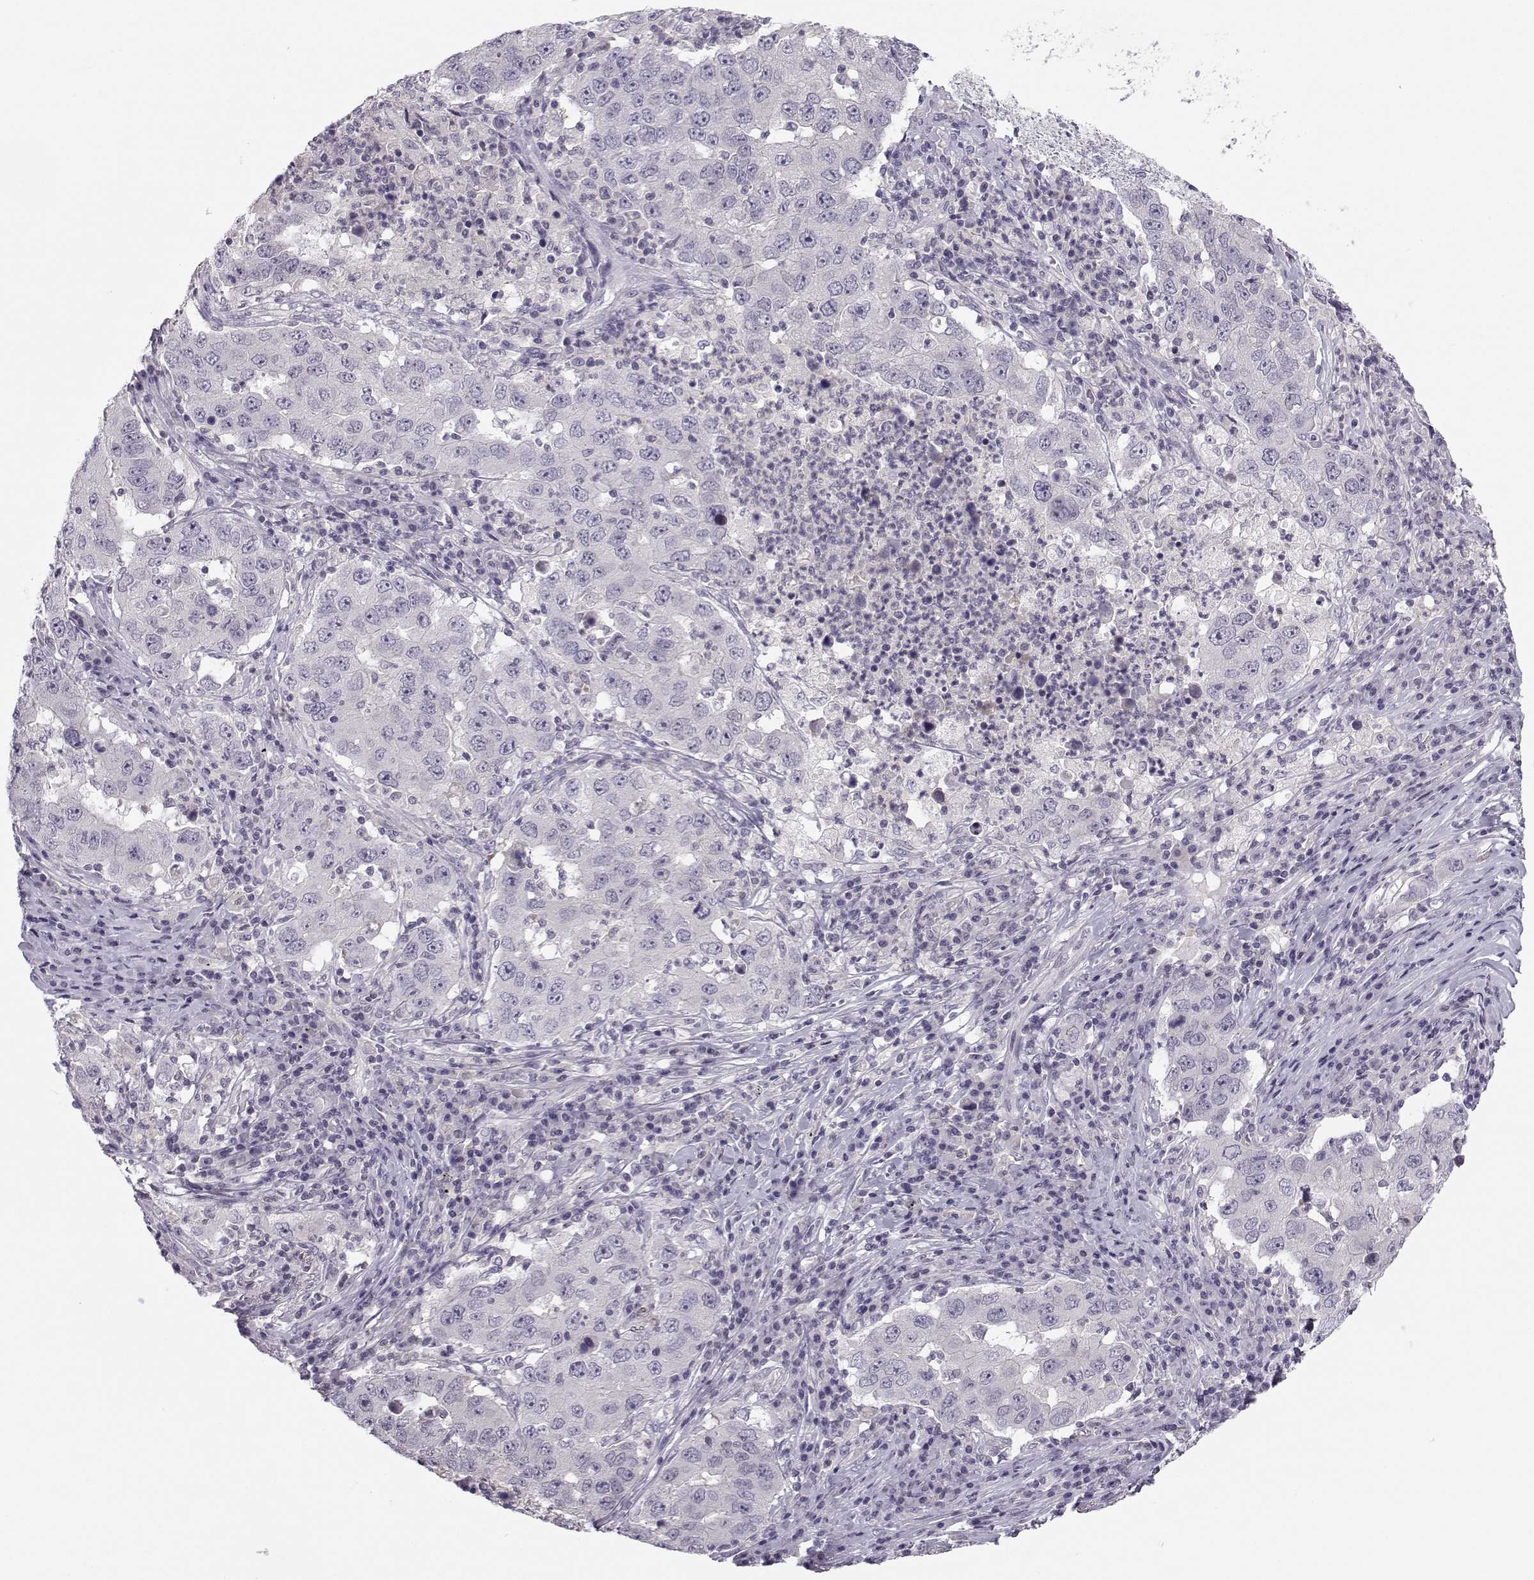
{"staining": {"intensity": "negative", "quantity": "none", "location": "none"}, "tissue": "lung cancer", "cell_type": "Tumor cells", "image_type": "cancer", "snomed": [{"axis": "morphology", "description": "Adenocarcinoma, NOS"}, {"axis": "topography", "description": "Lung"}], "caption": "Tumor cells show no significant staining in lung adenocarcinoma.", "gene": "MROH7", "patient": {"sex": "male", "age": 73}}